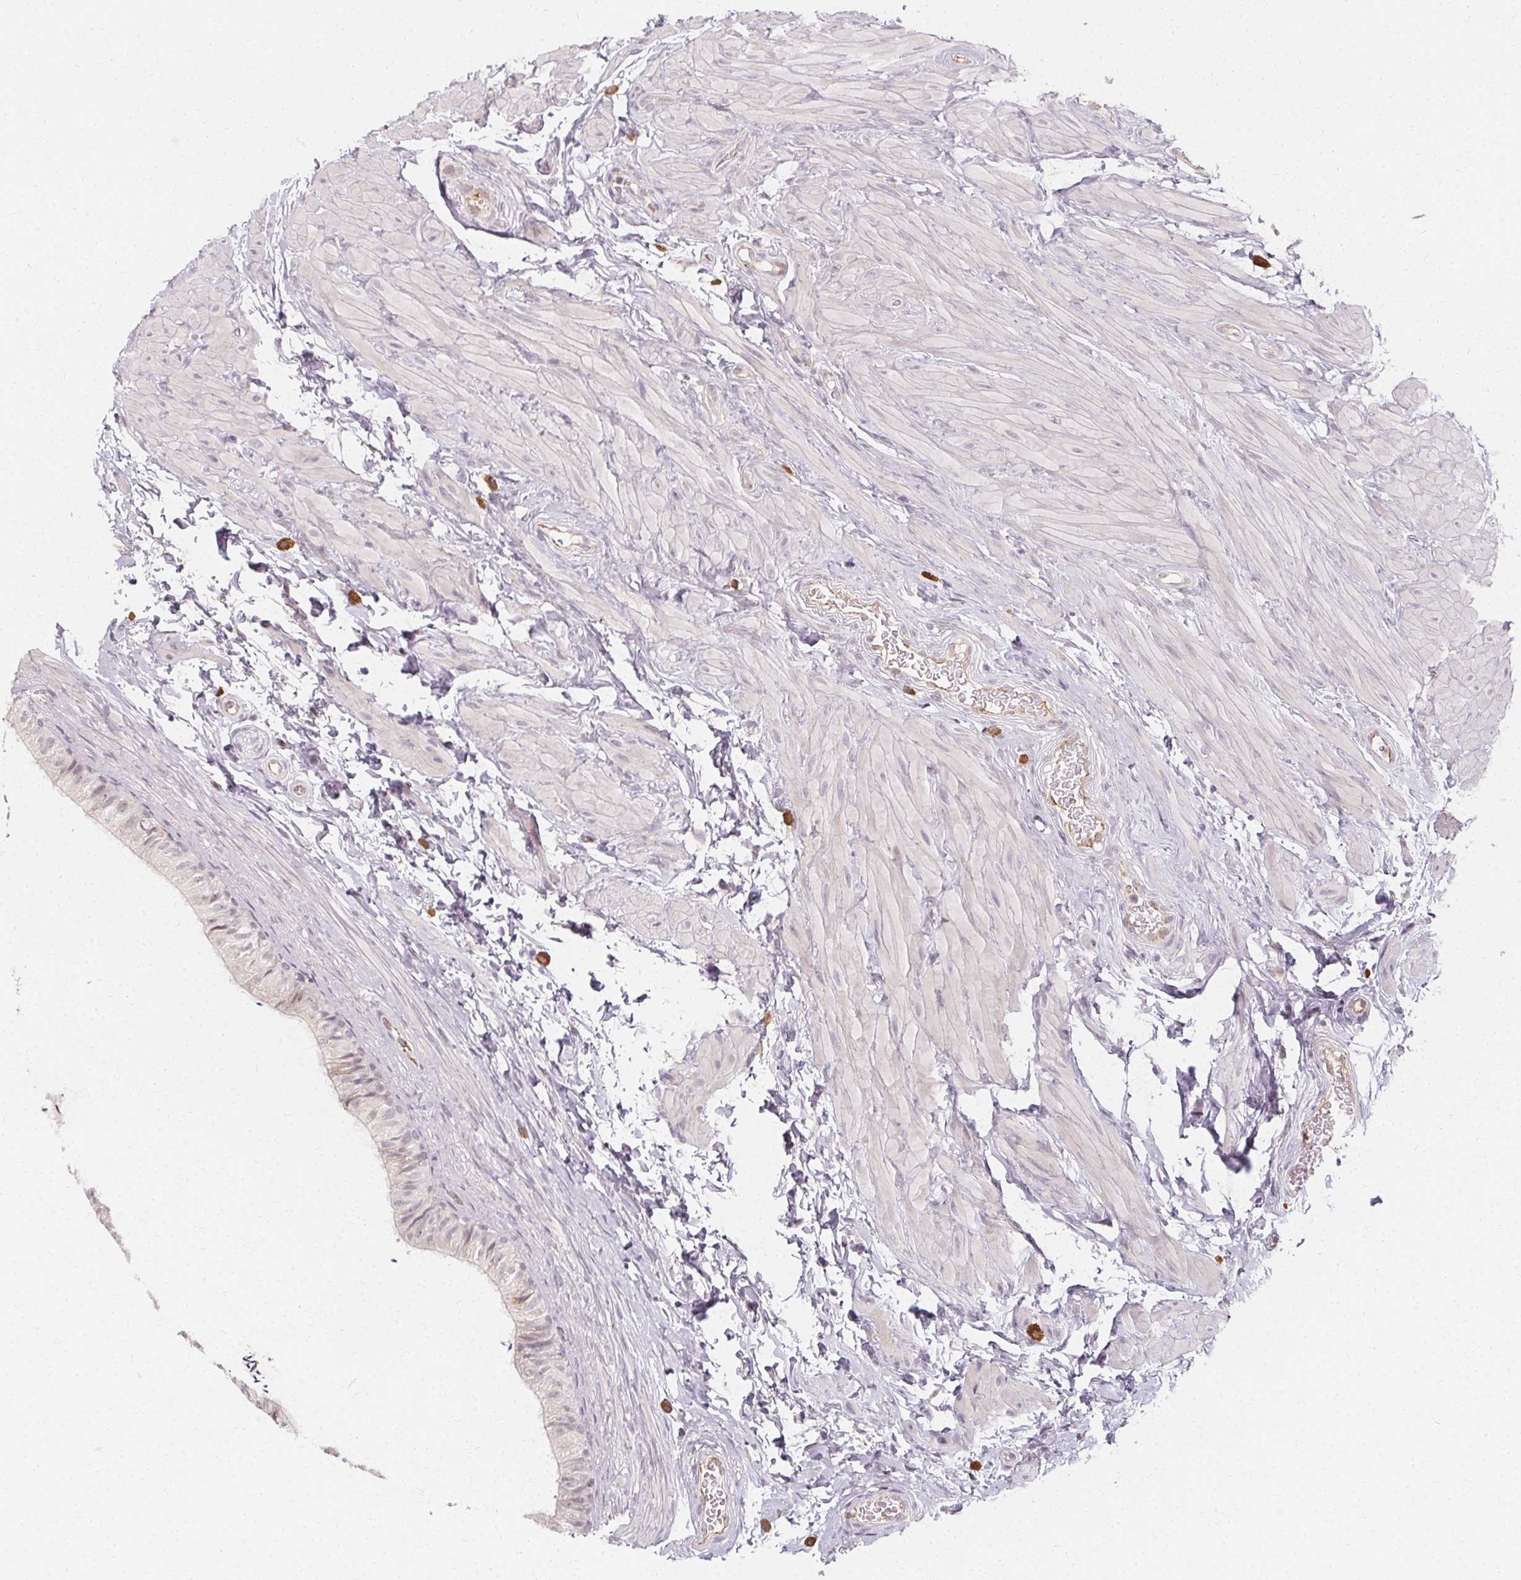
{"staining": {"intensity": "negative", "quantity": "none", "location": "none"}, "tissue": "epididymis", "cell_type": "Glandular cells", "image_type": "normal", "snomed": [{"axis": "morphology", "description": "Normal tissue, NOS"}, {"axis": "topography", "description": "Epididymis, spermatic cord, NOS"}, {"axis": "topography", "description": "Epididymis"}, {"axis": "topography", "description": "Peripheral nerve tissue"}], "caption": "Epididymis was stained to show a protein in brown. There is no significant positivity in glandular cells.", "gene": "CLCNKA", "patient": {"sex": "male", "age": 29}}